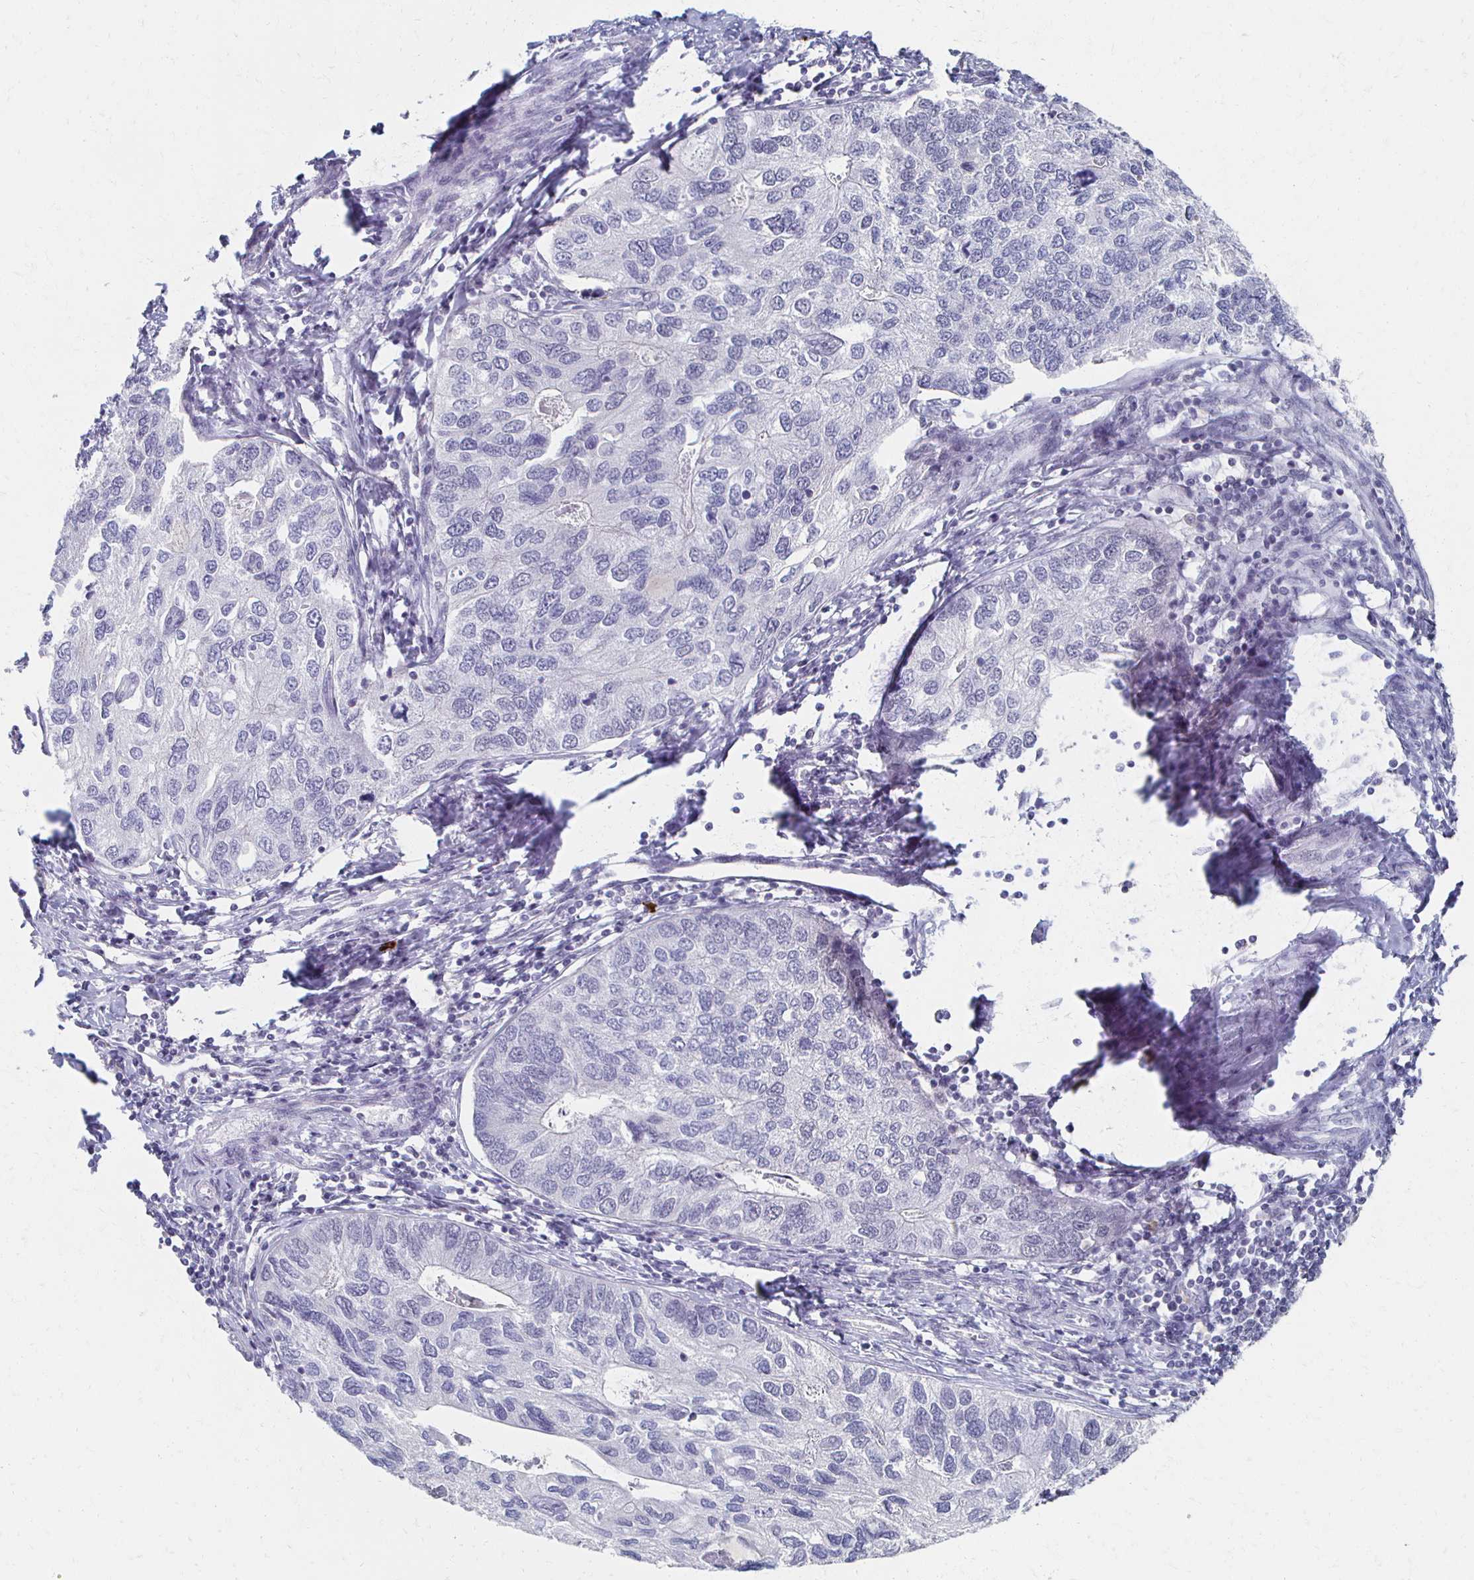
{"staining": {"intensity": "negative", "quantity": "none", "location": "none"}, "tissue": "endometrial cancer", "cell_type": "Tumor cells", "image_type": "cancer", "snomed": [{"axis": "morphology", "description": "Carcinoma, NOS"}, {"axis": "topography", "description": "Uterus"}], "caption": "Tumor cells show no significant positivity in endometrial carcinoma. Brightfield microscopy of immunohistochemistry (IHC) stained with DAB (3,3'-diaminobenzidine) (brown) and hematoxylin (blue), captured at high magnification.", "gene": "CXCR2", "patient": {"sex": "female", "age": 76}}